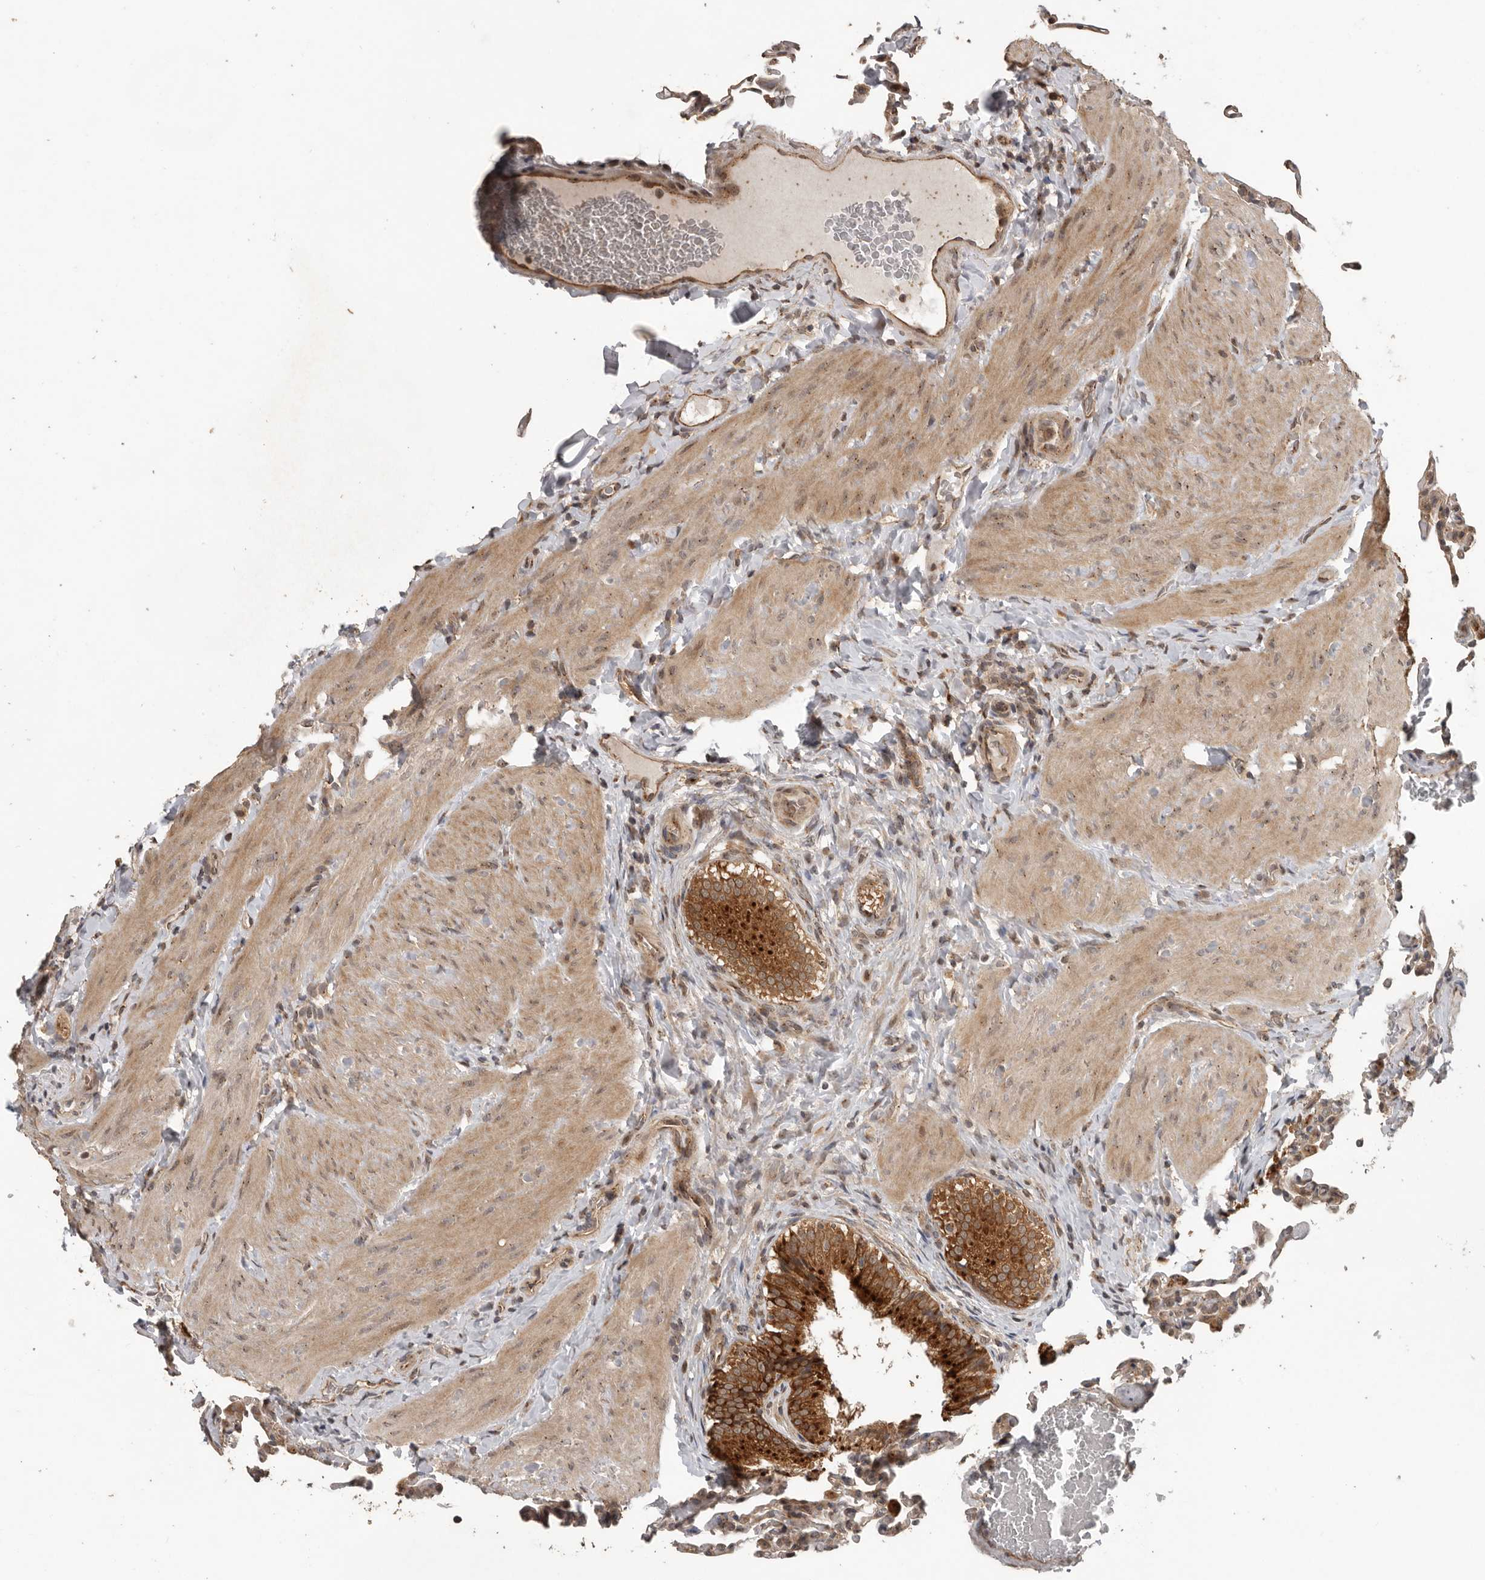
{"staining": {"intensity": "strong", "quantity": ">75%", "location": "cytoplasmic/membranous"}, "tissue": "gallbladder", "cell_type": "Glandular cells", "image_type": "normal", "snomed": [{"axis": "morphology", "description": "Normal tissue, NOS"}, {"axis": "topography", "description": "Gallbladder"}], "caption": "Protein staining by immunohistochemistry shows strong cytoplasmic/membranous positivity in approximately >75% of glandular cells in benign gallbladder.", "gene": "CEP350", "patient": {"sex": "female", "age": 30}}